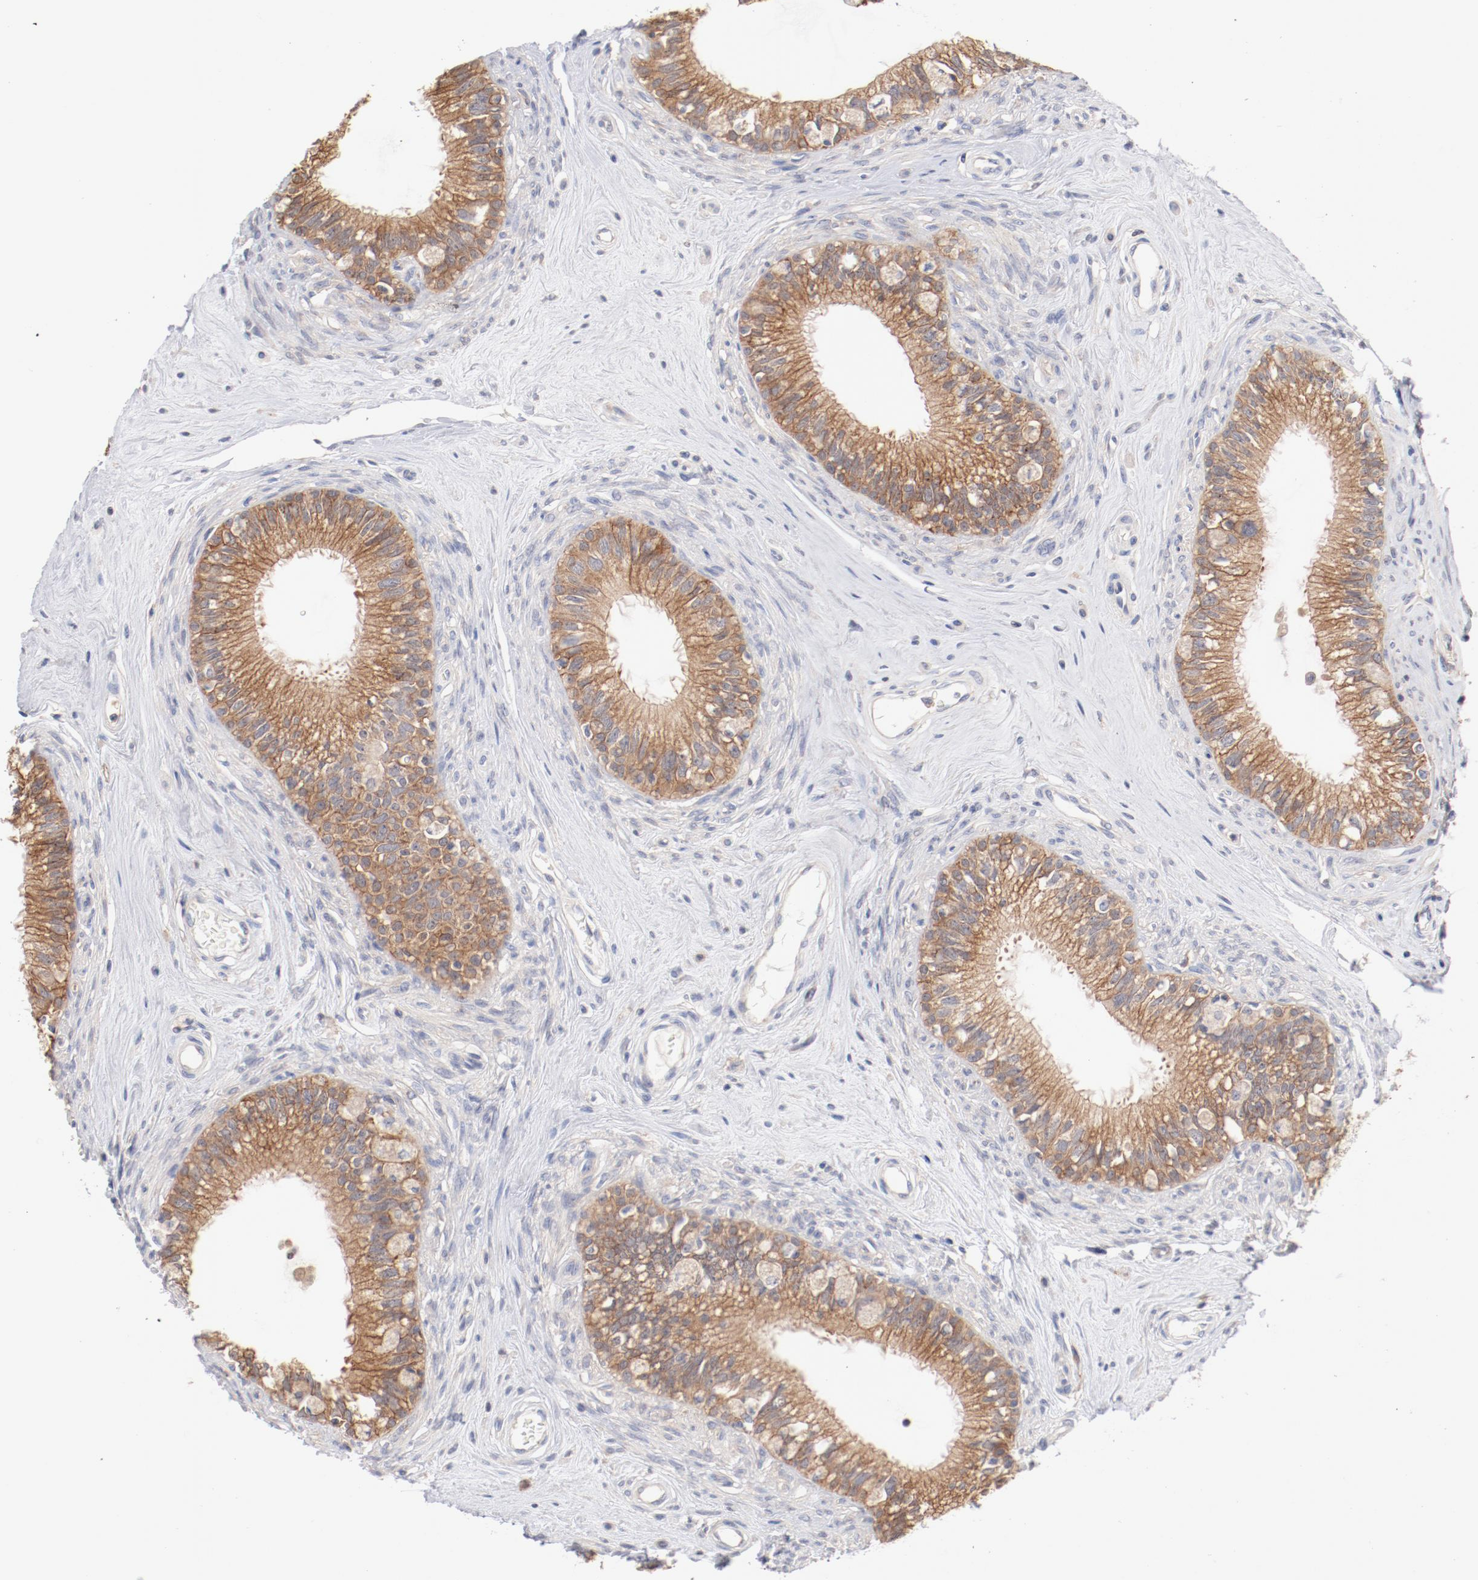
{"staining": {"intensity": "moderate", "quantity": ">75%", "location": "cytoplasmic/membranous"}, "tissue": "epididymis", "cell_type": "Glandular cells", "image_type": "normal", "snomed": [{"axis": "morphology", "description": "Normal tissue, NOS"}, {"axis": "morphology", "description": "Inflammation, NOS"}, {"axis": "topography", "description": "Epididymis"}], "caption": "Immunohistochemical staining of normal human epididymis exhibits moderate cytoplasmic/membranous protein staining in approximately >75% of glandular cells.", "gene": "SETD3", "patient": {"sex": "male", "age": 84}}